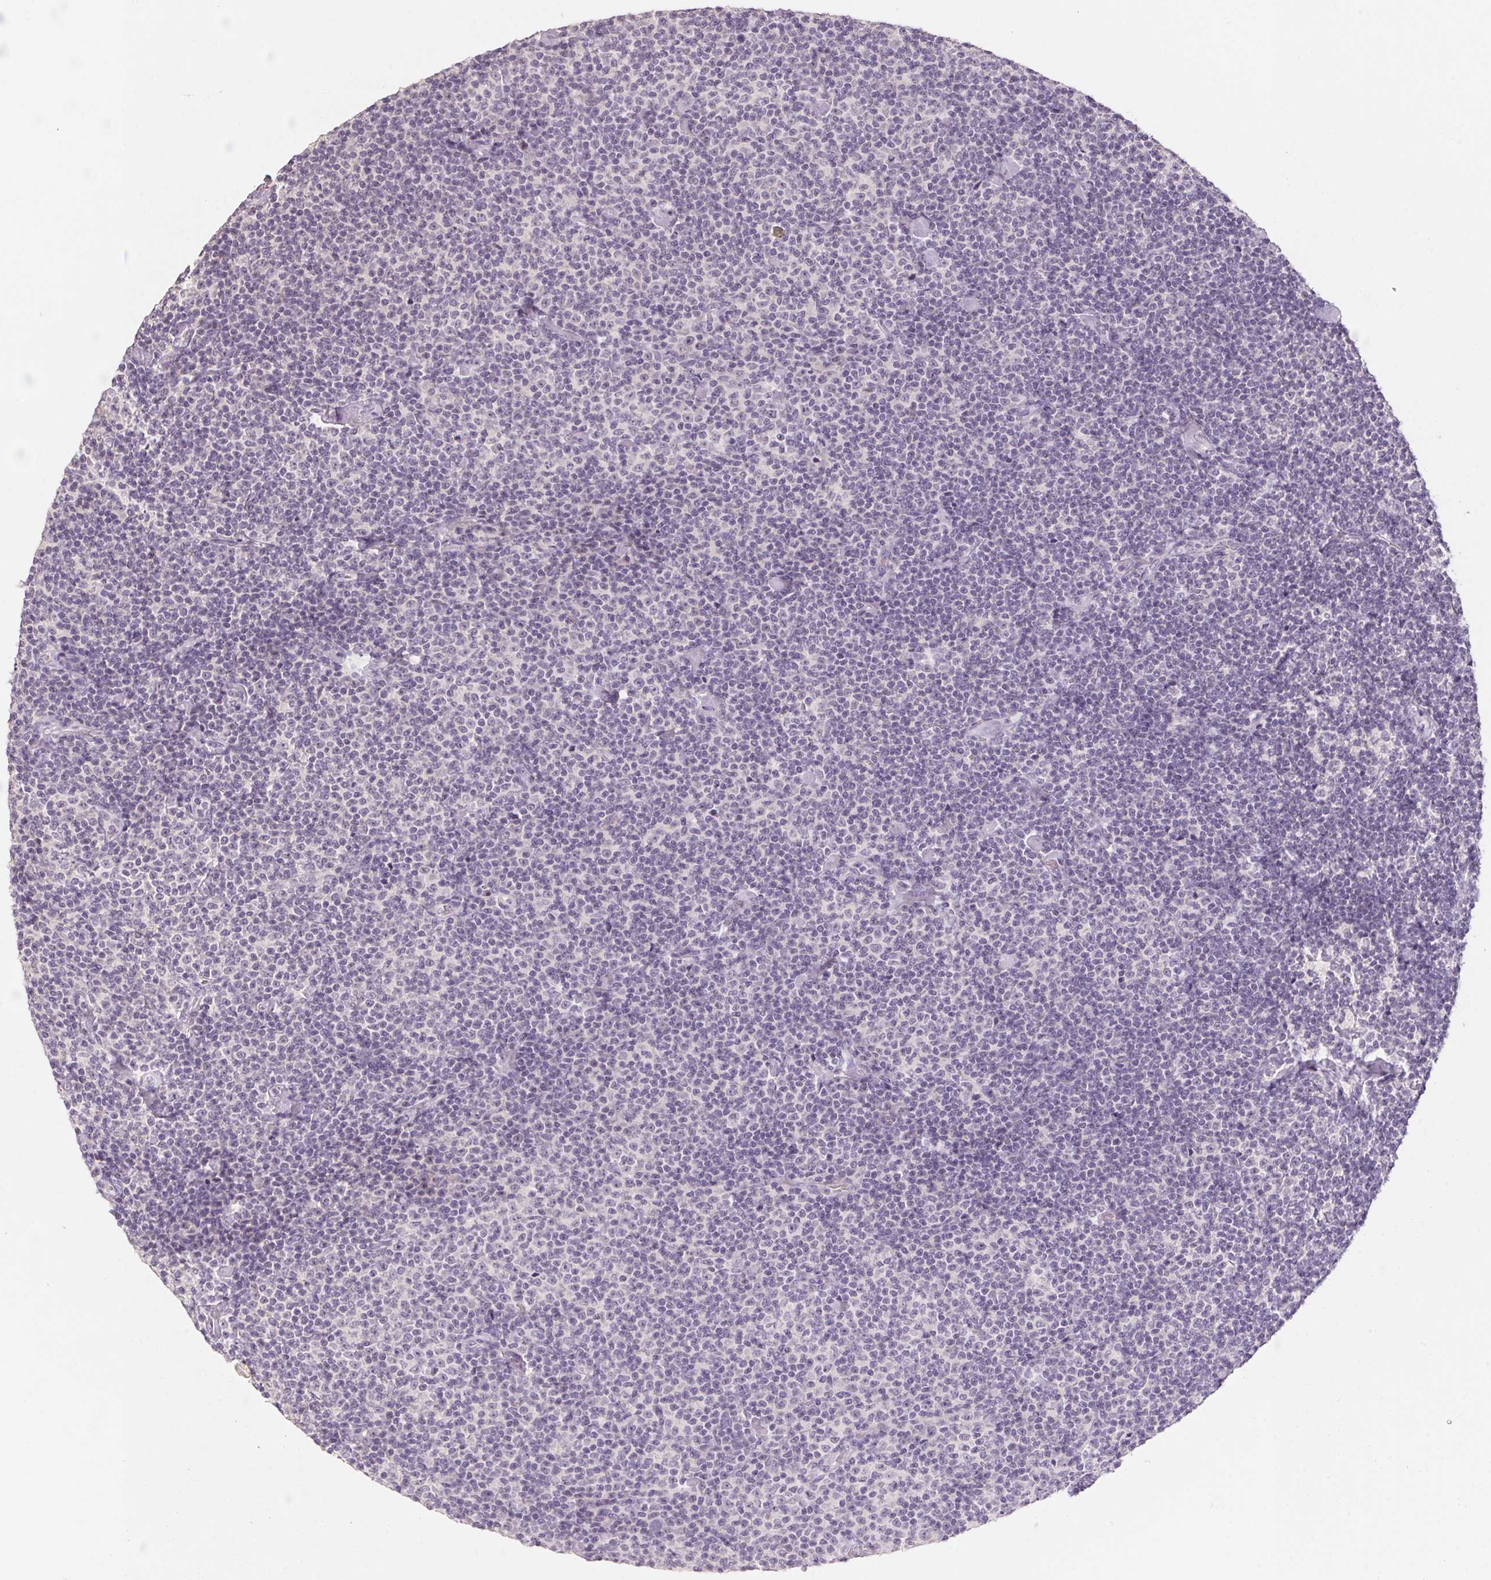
{"staining": {"intensity": "negative", "quantity": "none", "location": "none"}, "tissue": "lymphoma", "cell_type": "Tumor cells", "image_type": "cancer", "snomed": [{"axis": "morphology", "description": "Malignant lymphoma, non-Hodgkin's type, Low grade"}, {"axis": "topography", "description": "Lymph node"}], "caption": "Immunohistochemistry micrograph of neoplastic tissue: human lymphoma stained with DAB displays no significant protein staining in tumor cells.", "gene": "CAPZA3", "patient": {"sex": "male", "age": 81}}